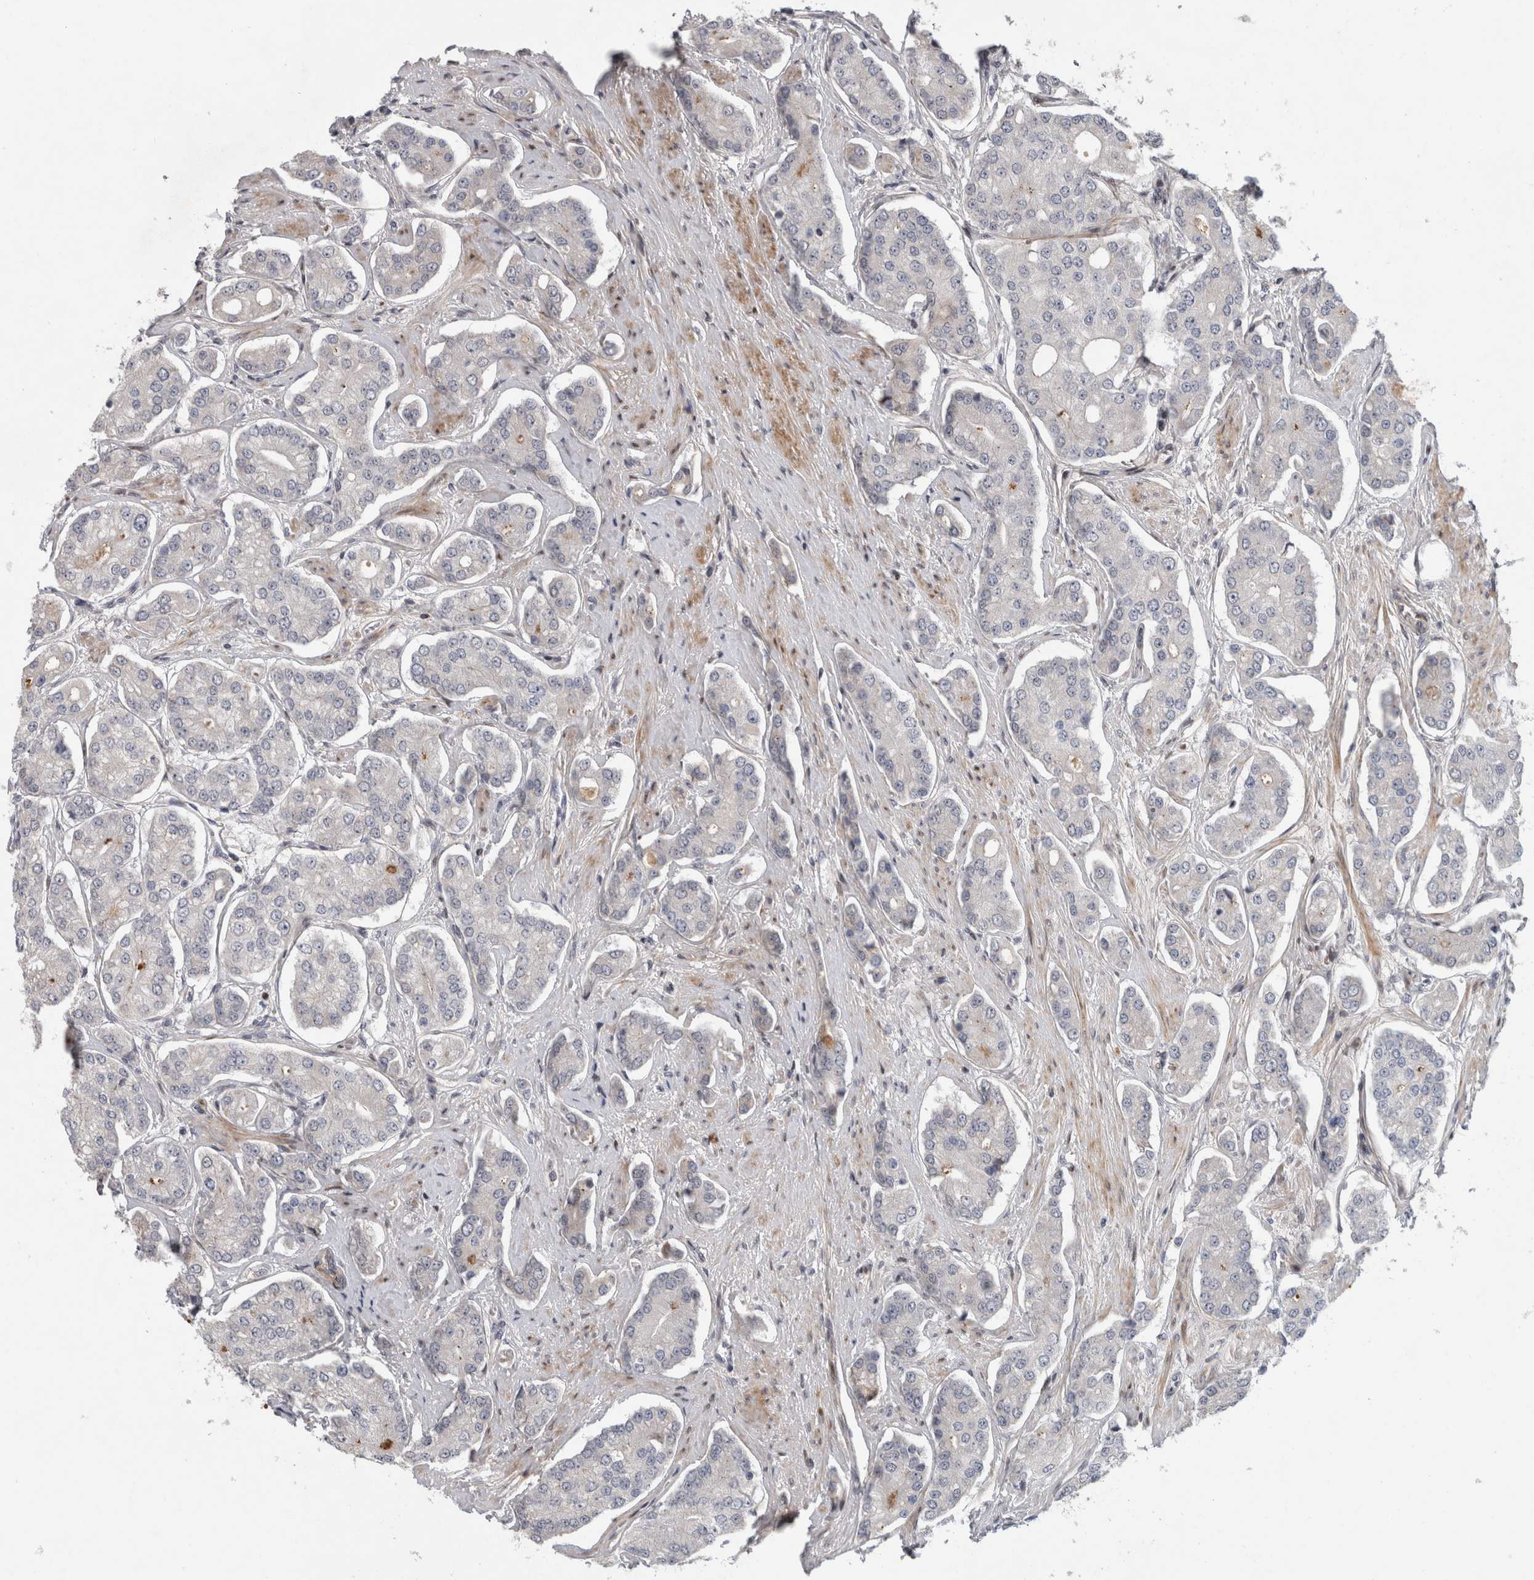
{"staining": {"intensity": "moderate", "quantity": "<25%", "location": "nuclear"}, "tissue": "prostate cancer", "cell_type": "Tumor cells", "image_type": "cancer", "snomed": [{"axis": "morphology", "description": "Adenocarcinoma, High grade"}, {"axis": "topography", "description": "Prostate"}], "caption": "A low amount of moderate nuclear expression is present in approximately <25% of tumor cells in prostate adenocarcinoma (high-grade) tissue.", "gene": "RBM48", "patient": {"sex": "male", "age": 71}}